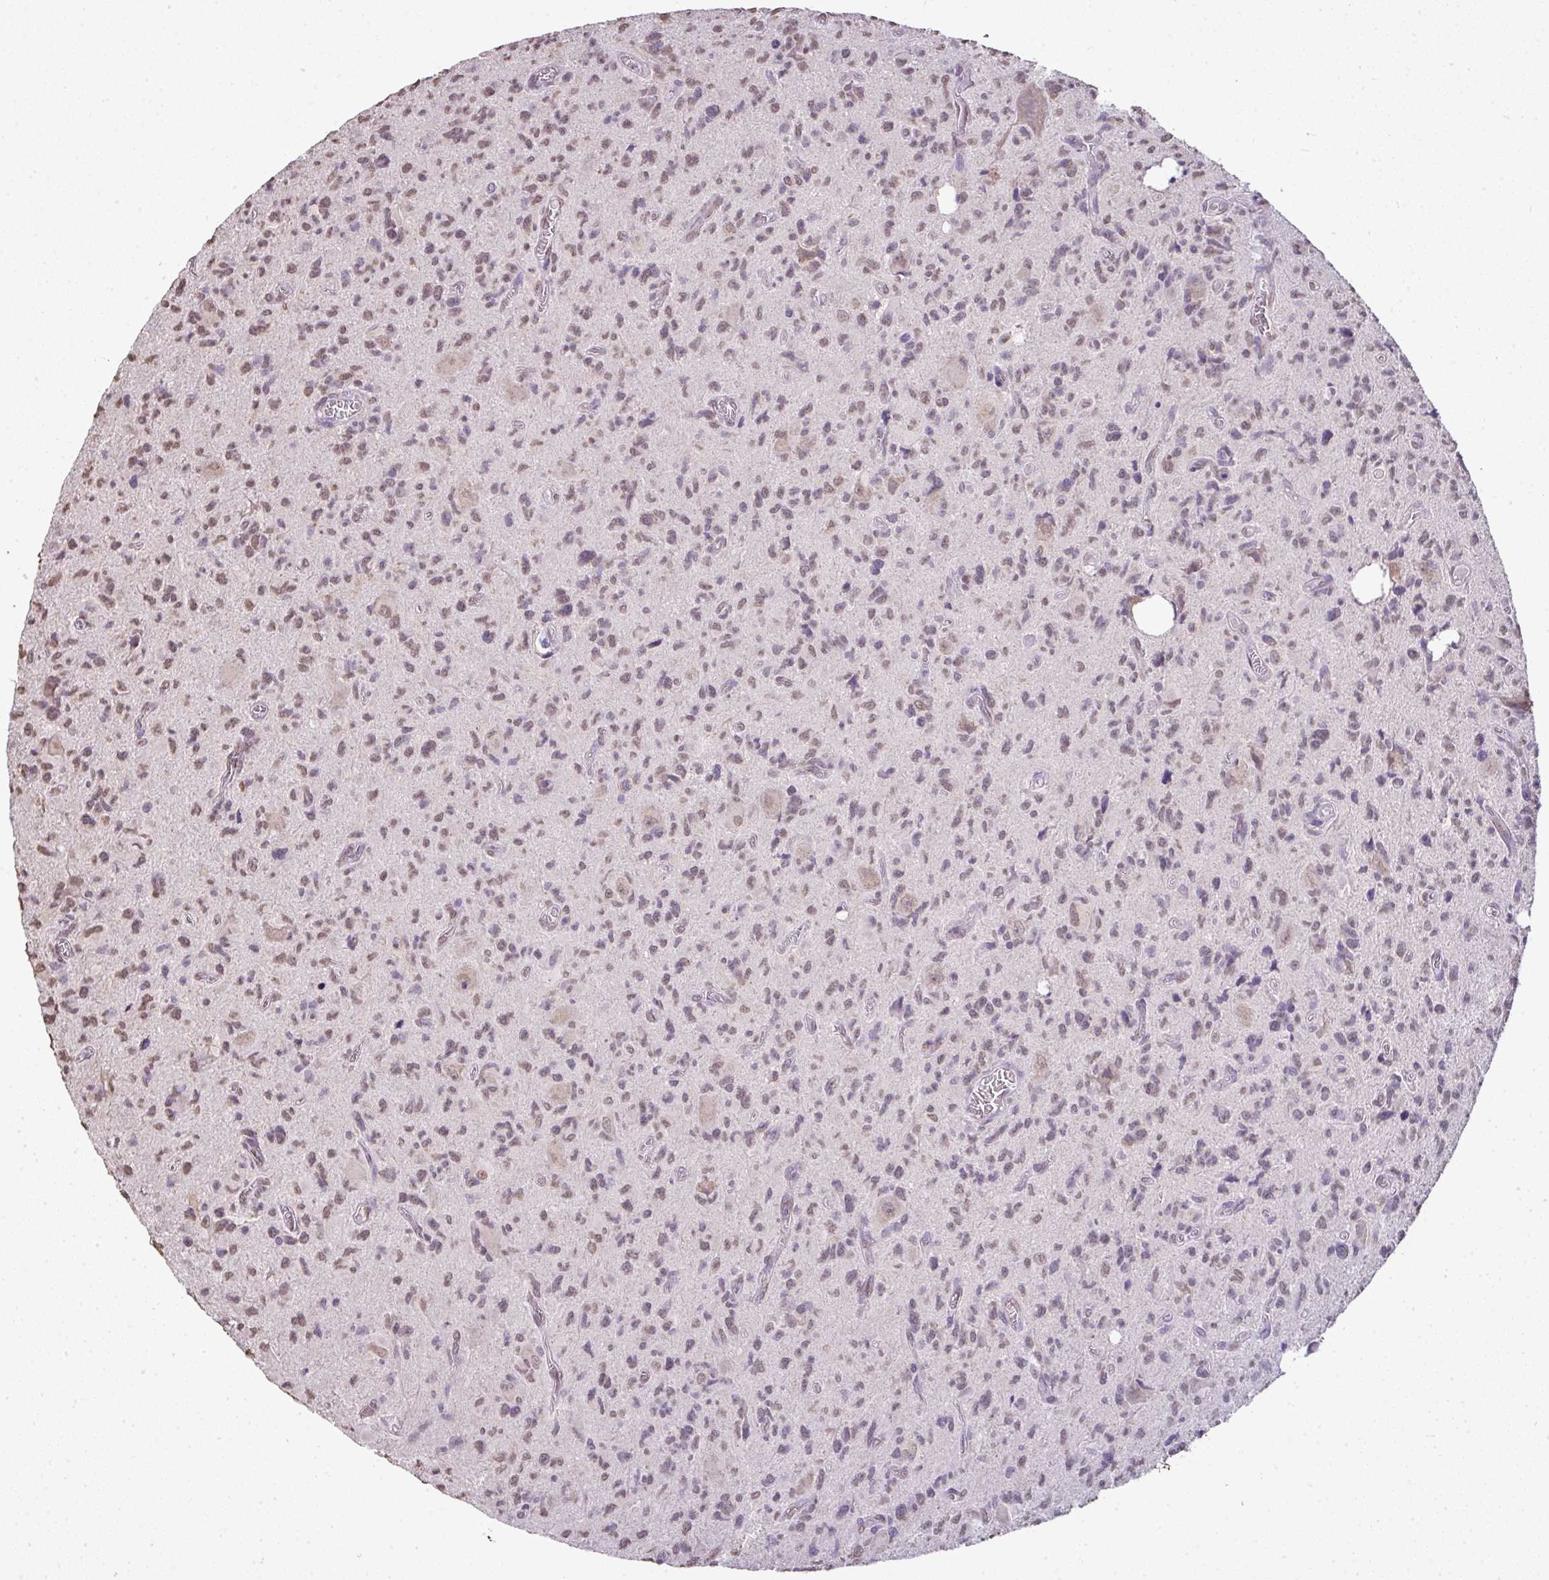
{"staining": {"intensity": "weak", "quantity": "25%-75%", "location": "nuclear"}, "tissue": "glioma", "cell_type": "Tumor cells", "image_type": "cancer", "snomed": [{"axis": "morphology", "description": "Glioma, malignant, High grade"}, {"axis": "topography", "description": "Brain"}], "caption": "IHC staining of malignant high-grade glioma, which reveals low levels of weak nuclear staining in about 25%-75% of tumor cells indicating weak nuclear protein staining. The staining was performed using DAB (3,3'-diaminobenzidine) (brown) for protein detection and nuclei were counterstained in hematoxylin (blue).", "gene": "JPH2", "patient": {"sex": "male", "age": 76}}